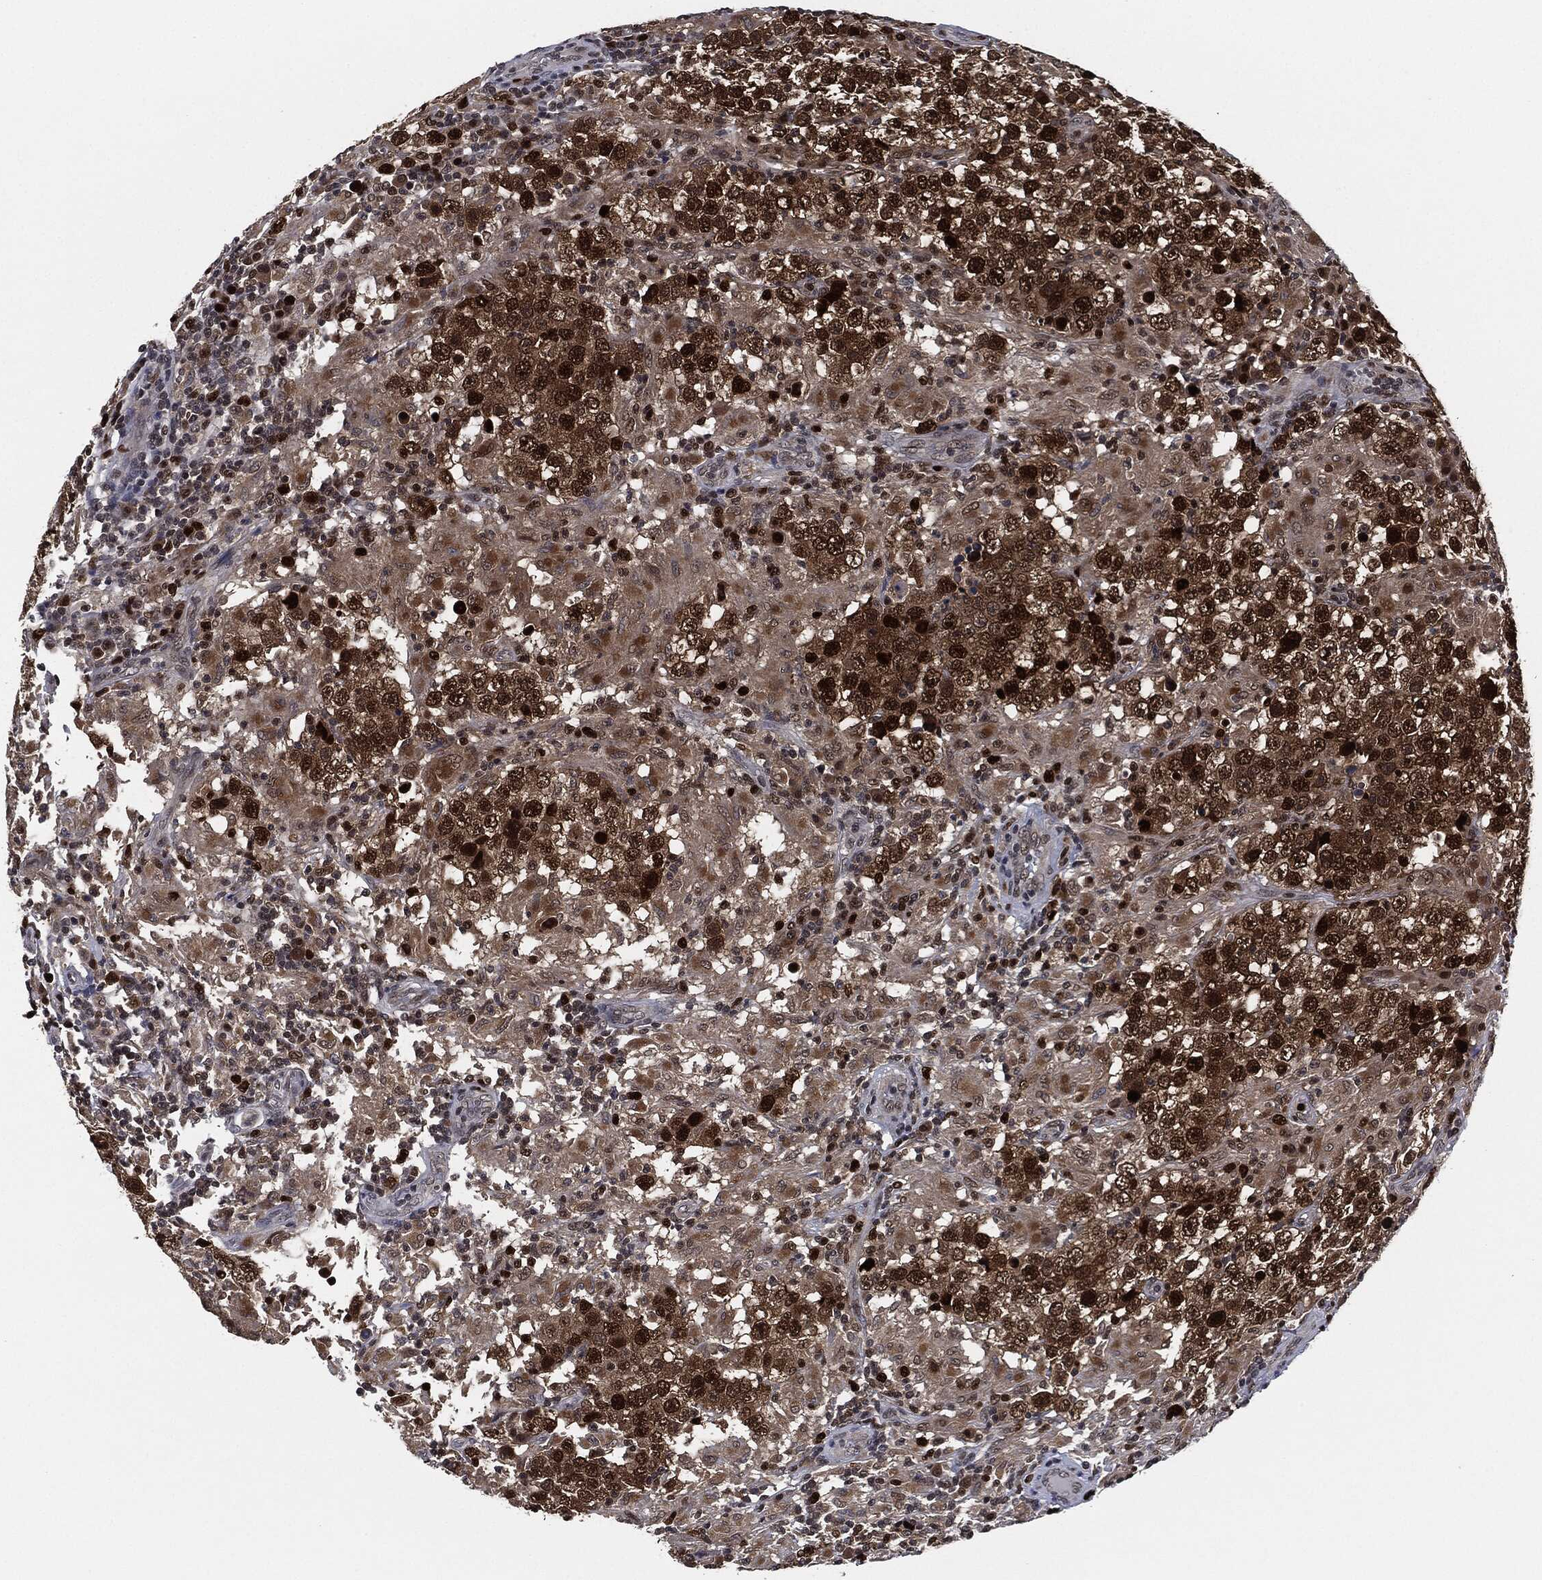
{"staining": {"intensity": "strong", "quantity": "<25%", "location": "nuclear"}, "tissue": "testis cancer", "cell_type": "Tumor cells", "image_type": "cancer", "snomed": [{"axis": "morphology", "description": "Seminoma, NOS"}, {"axis": "morphology", "description": "Carcinoma, Embryonal, NOS"}, {"axis": "topography", "description": "Testis"}], "caption": "This micrograph demonstrates testis cancer stained with immunohistochemistry to label a protein in brown. The nuclear of tumor cells show strong positivity for the protein. Nuclei are counter-stained blue.", "gene": "PCNA", "patient": {"sex": "male", "age": 41}}